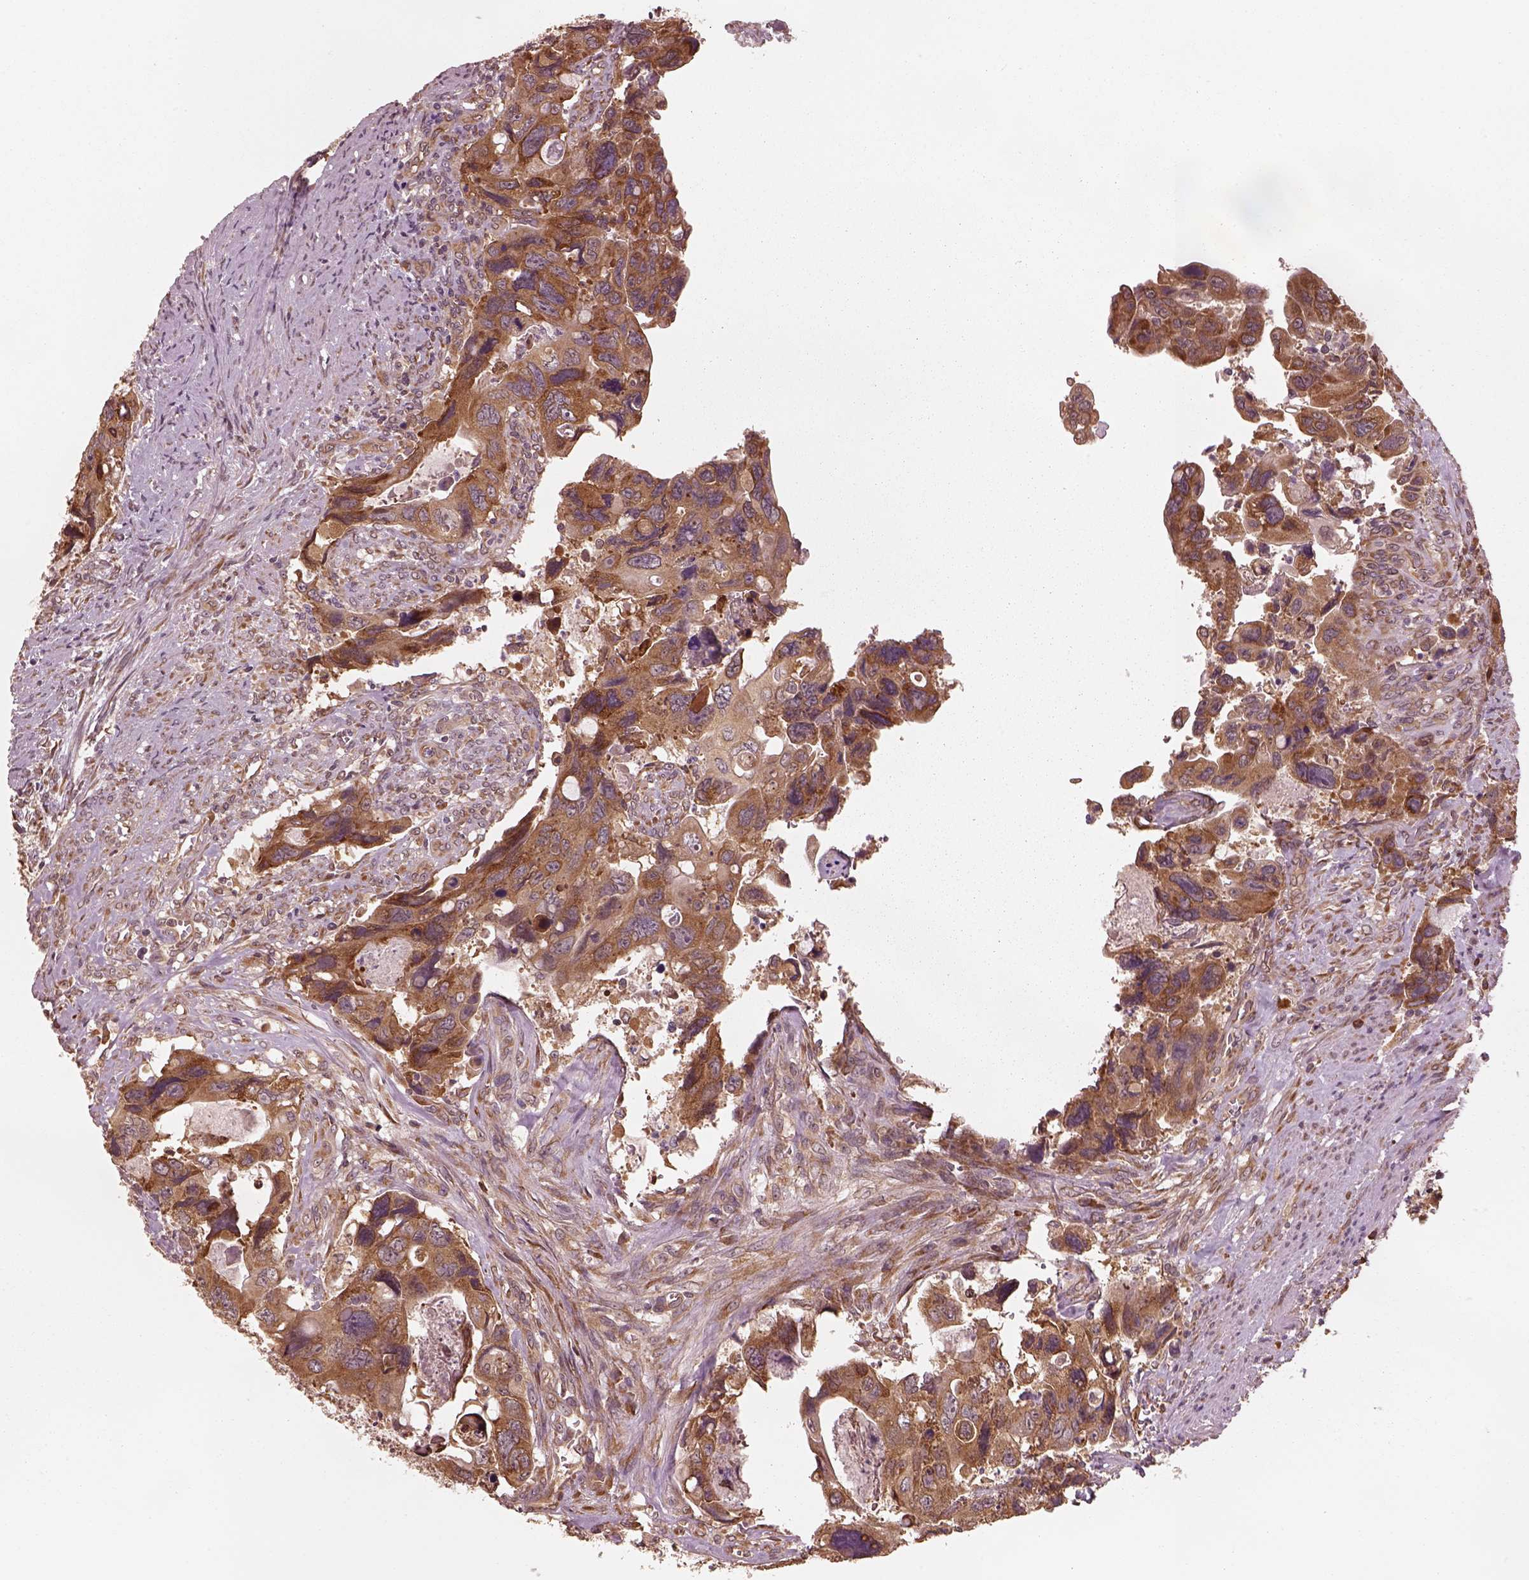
{"staining": {"intensity": "moderate", "quantity": ">75%", "location": "cytoplasmic/membranous"}, "tissue": "colorectal cancer", "cell_type": "Tumor cells", "image_type": "cancer", "snomed": [{"axis": "morphology", "description": "Adenocarcinoma, NOS"}, {"axis": "topography", "description": "Rectum"}], "caption": "A brown stain labels moderate cytoplasmic/membranous expression of a protein in colorectal adenocarcinoma tumor cells. Nuclei are stained in blue.", "gene": "RPS5", "patient": {"sex": "male", "age": 62}}